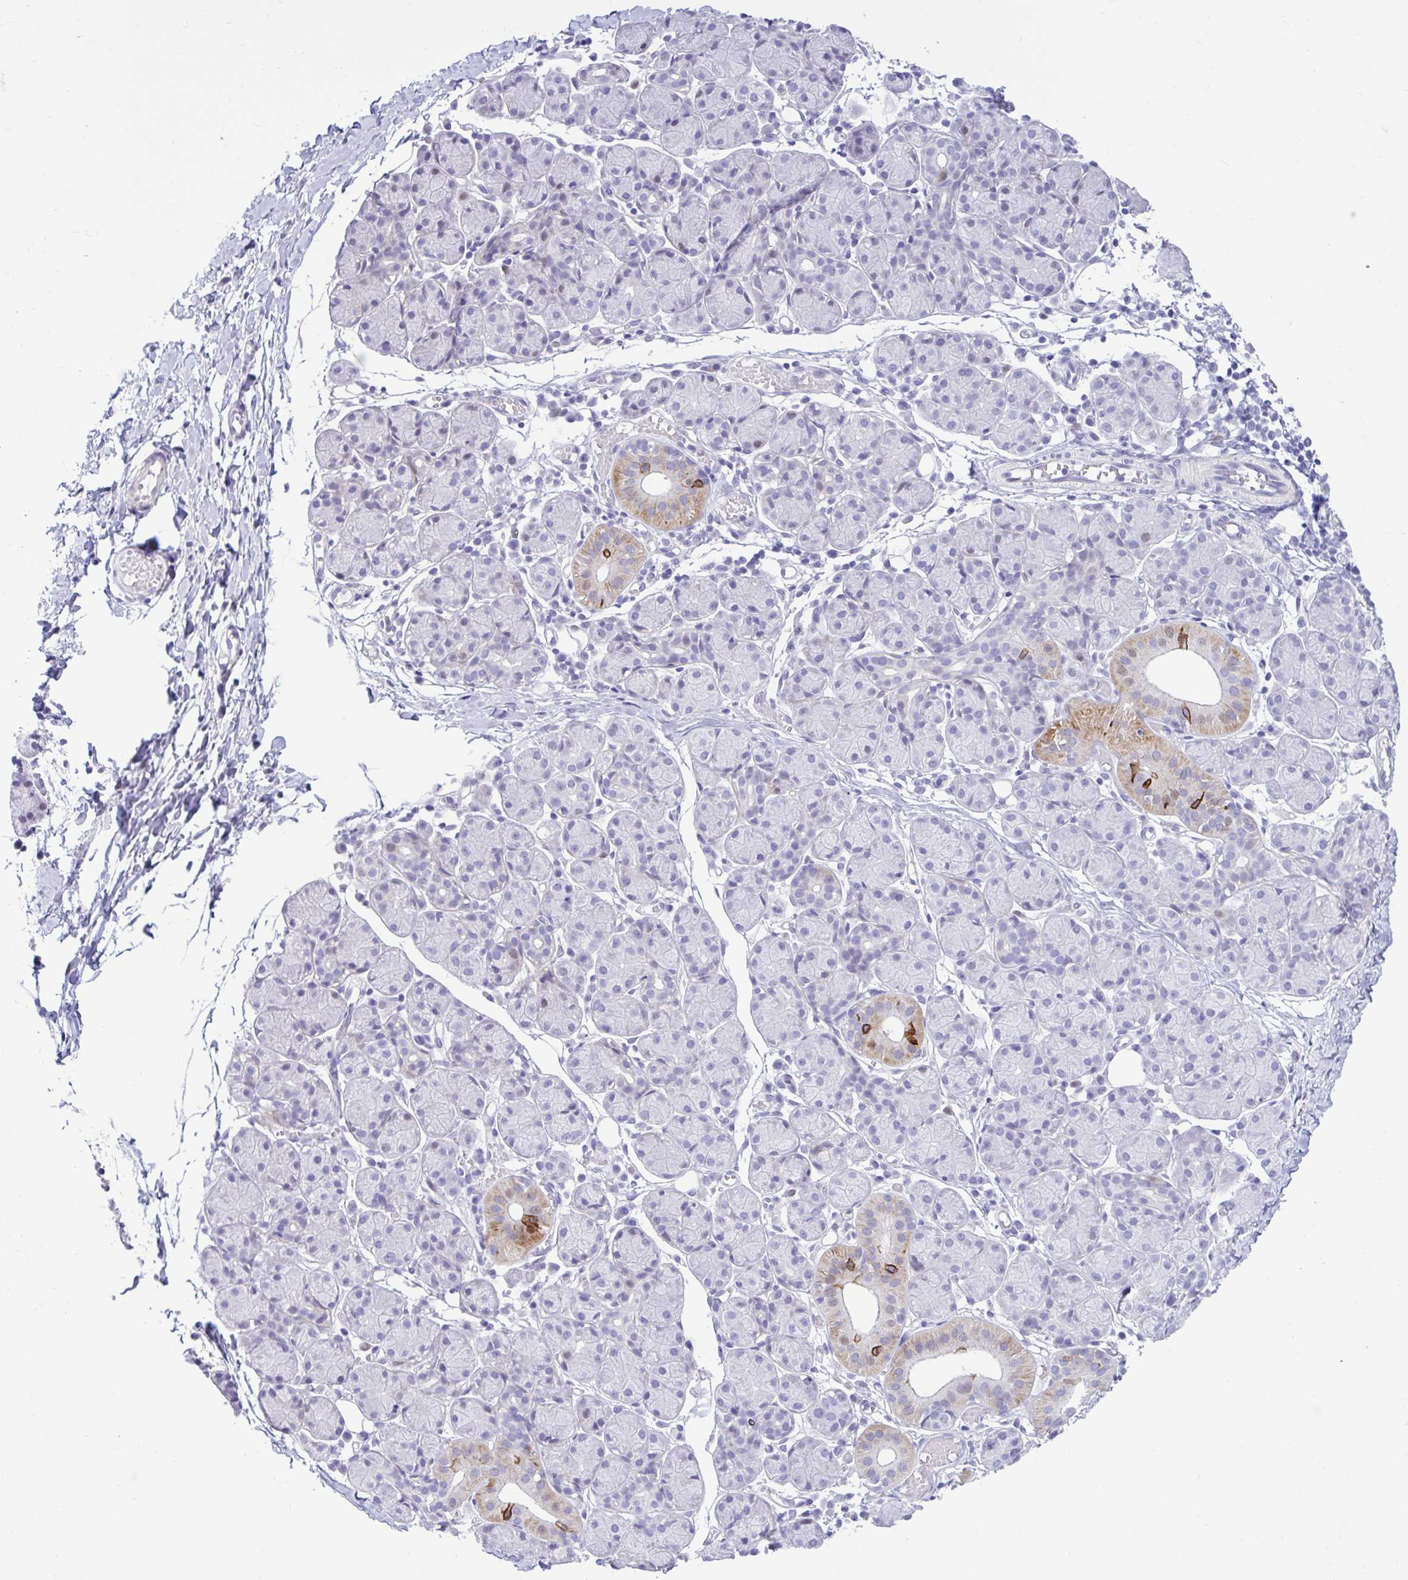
{"staining": {"intensity": "moderate", "quantity": "<25%", "location": "cytoplasmic/membranous,nuclear"}, "tissue": "salivary gland", "cell_type": "Glandular cells", "image_type": "normal", "snomed": [{"axis": "morphology", "description": "Normal tissue, NOS"}, {"axis": "morphology", "description": "Inflammation, NOS"}, {"axis": "topography", "description": "Lymph node"}, {"axis": "topography", "description": "Salivary gland"}], "caption": "About <25% of glandular cells in unremarkable human salivary gland demonstrate moderate cytoplasmic/membranous,nuclear protein expression as visualized by brown immunohistochemical staining.", "gene": "NHLH2", "patient": {"sex": "male", "age": 3}}